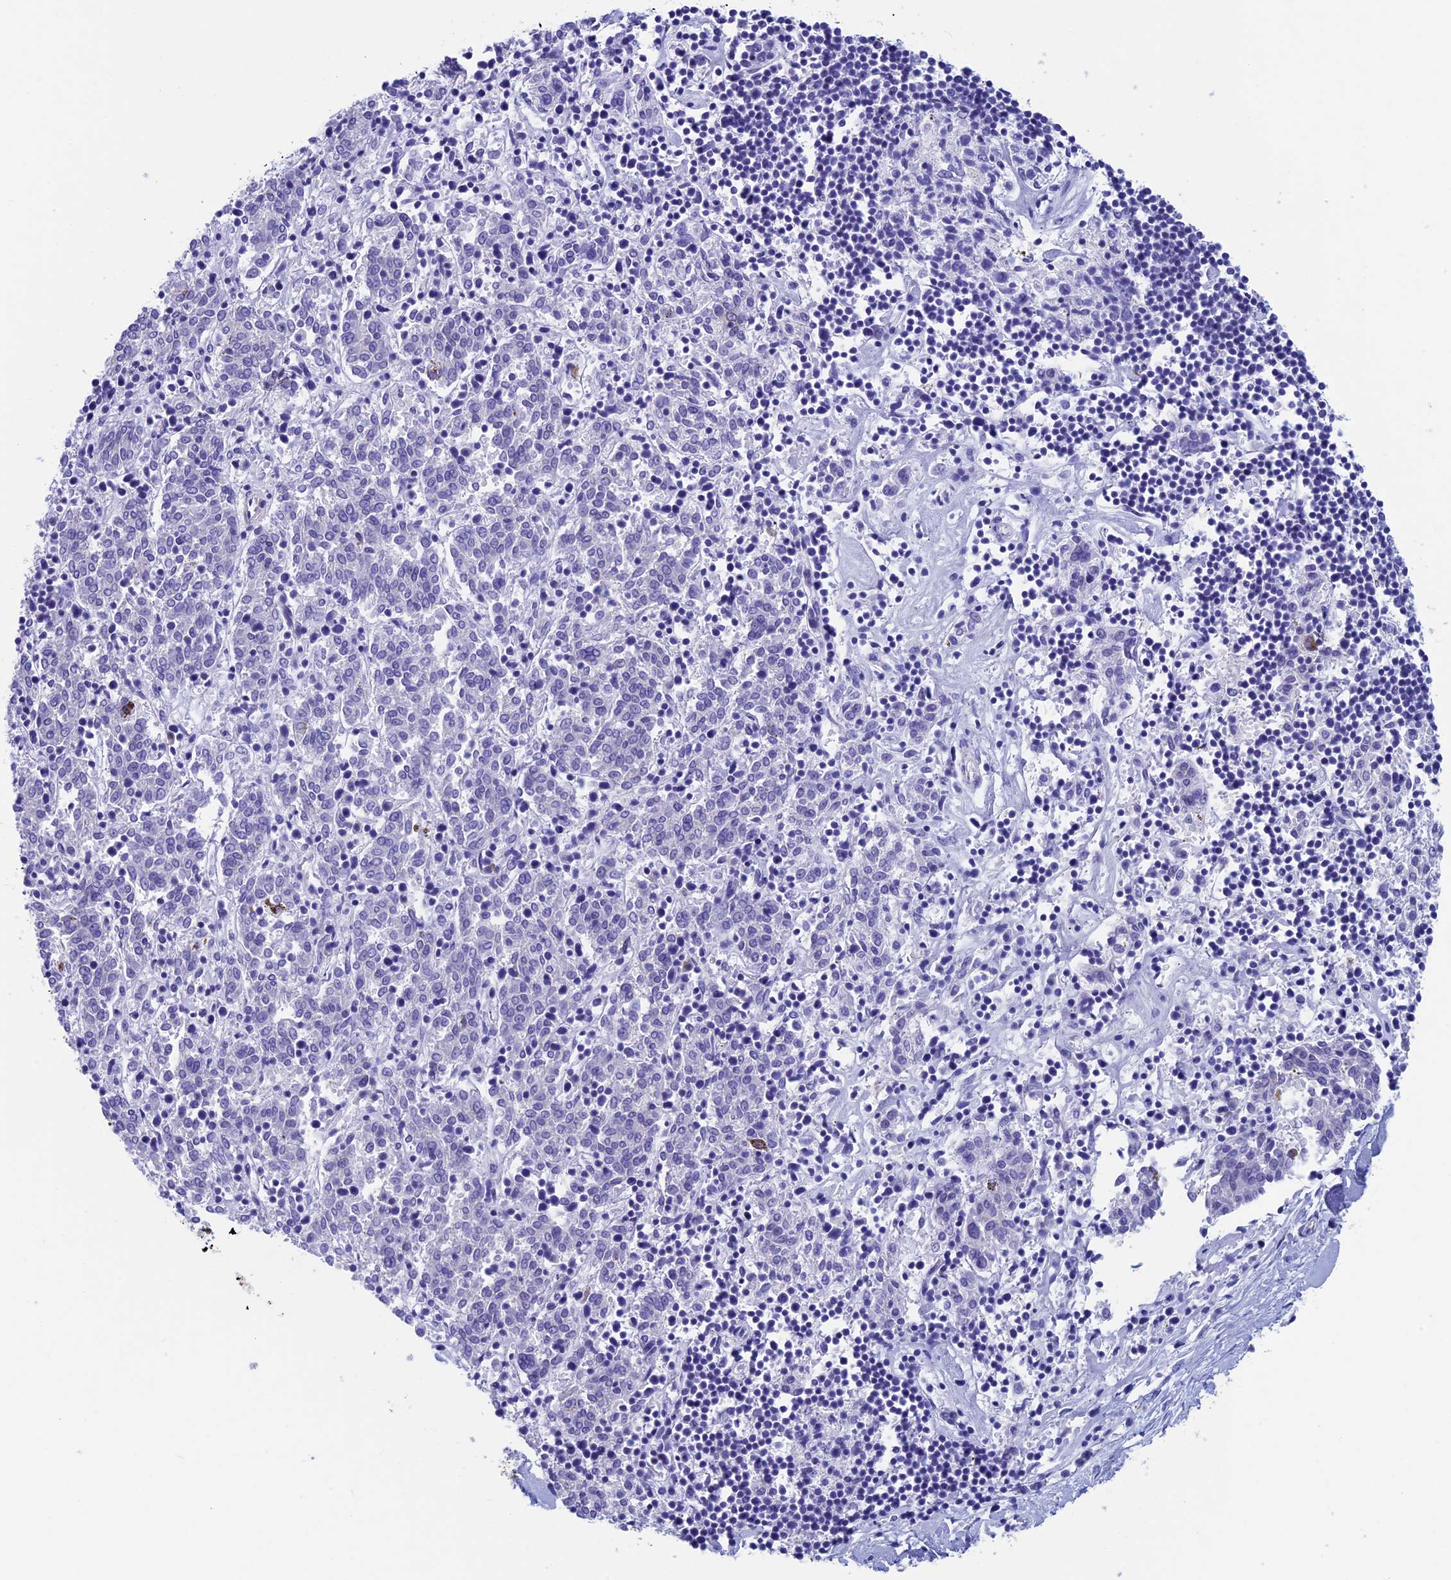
{"staining": {"intensity": "negative", "quantity": "none", "location": "none"}, "tissue": "melanoma", "cell_type": "Tumor cells", "image_type": "cancer", "snomed": [{"axis": "morphology", "description": "Malignant melanoma, NOS"}, {"axis": "topography", "description": "Skin"}], "caption": "Immunohistochemistry micrograph of malignant melanoma stained for a protein (brown), which reveals no positivity in tumor cells.", "gene": "ADH7", "patient": {"sex": "female", "age": 72}}